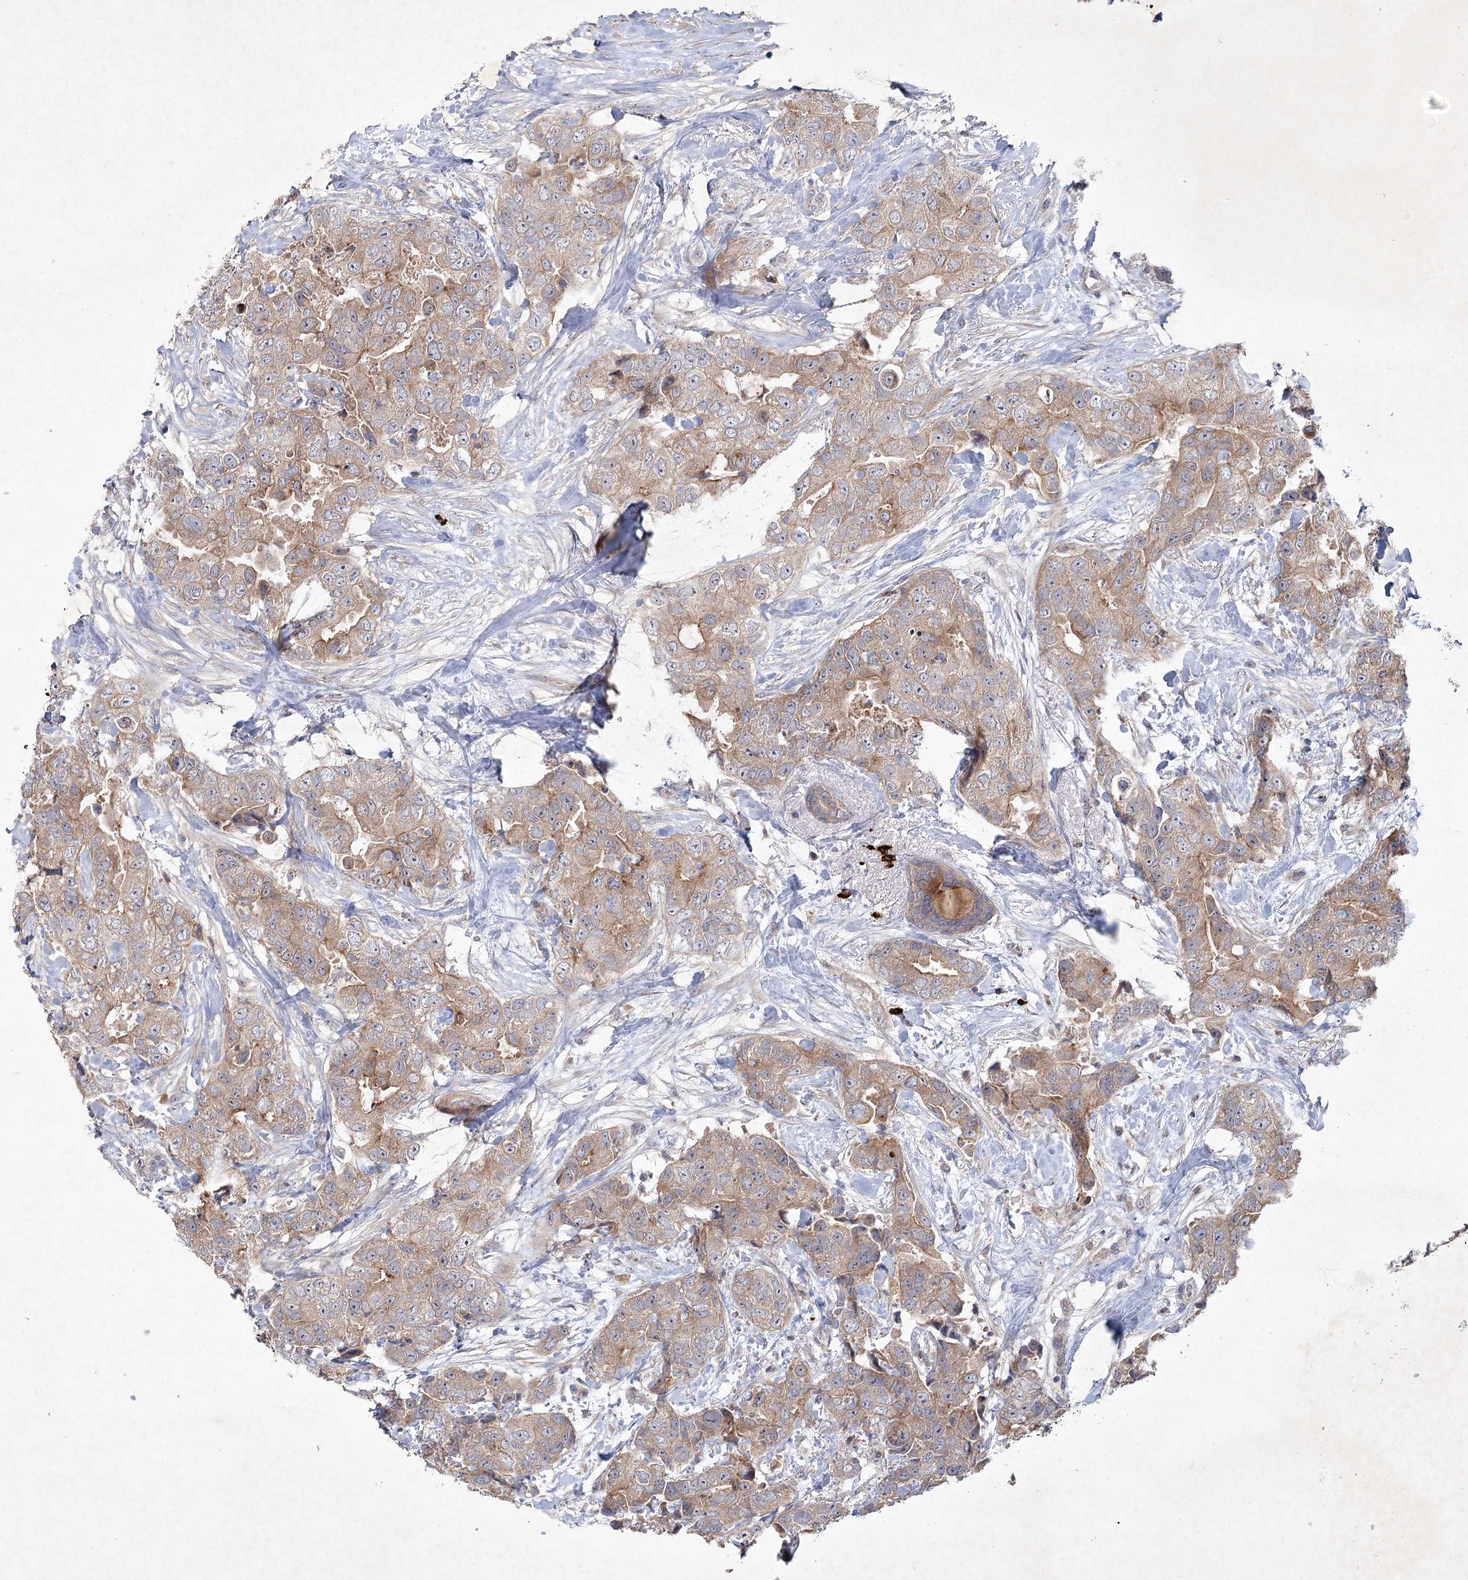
{"staining": {"intensity": "moderate", "quantity": ">75%", "location": "cytoplasmic/membranous"}, "tissue": "breast cancer", "cell_type": "Tumor cells", "image_type": "cancer", "snomed": [{"axis": "morphology", "description": "Duct carcinoma"}, {"axis": "topography", "description": "Breast"}], "caption": "IHC photomicrograph of neoplastic tissue: human intraductal carcinoma (breast) stained using immunohistochemistry (IHC) exhibits medium levels of moderate protein expression localized specifically in the cytoplasmic/membranous of tumor cells, appearing as a cytoplasmic/membranous brown color.", "gene": "MAP3K13", "patient": {"sex": "female", "age": 62}}